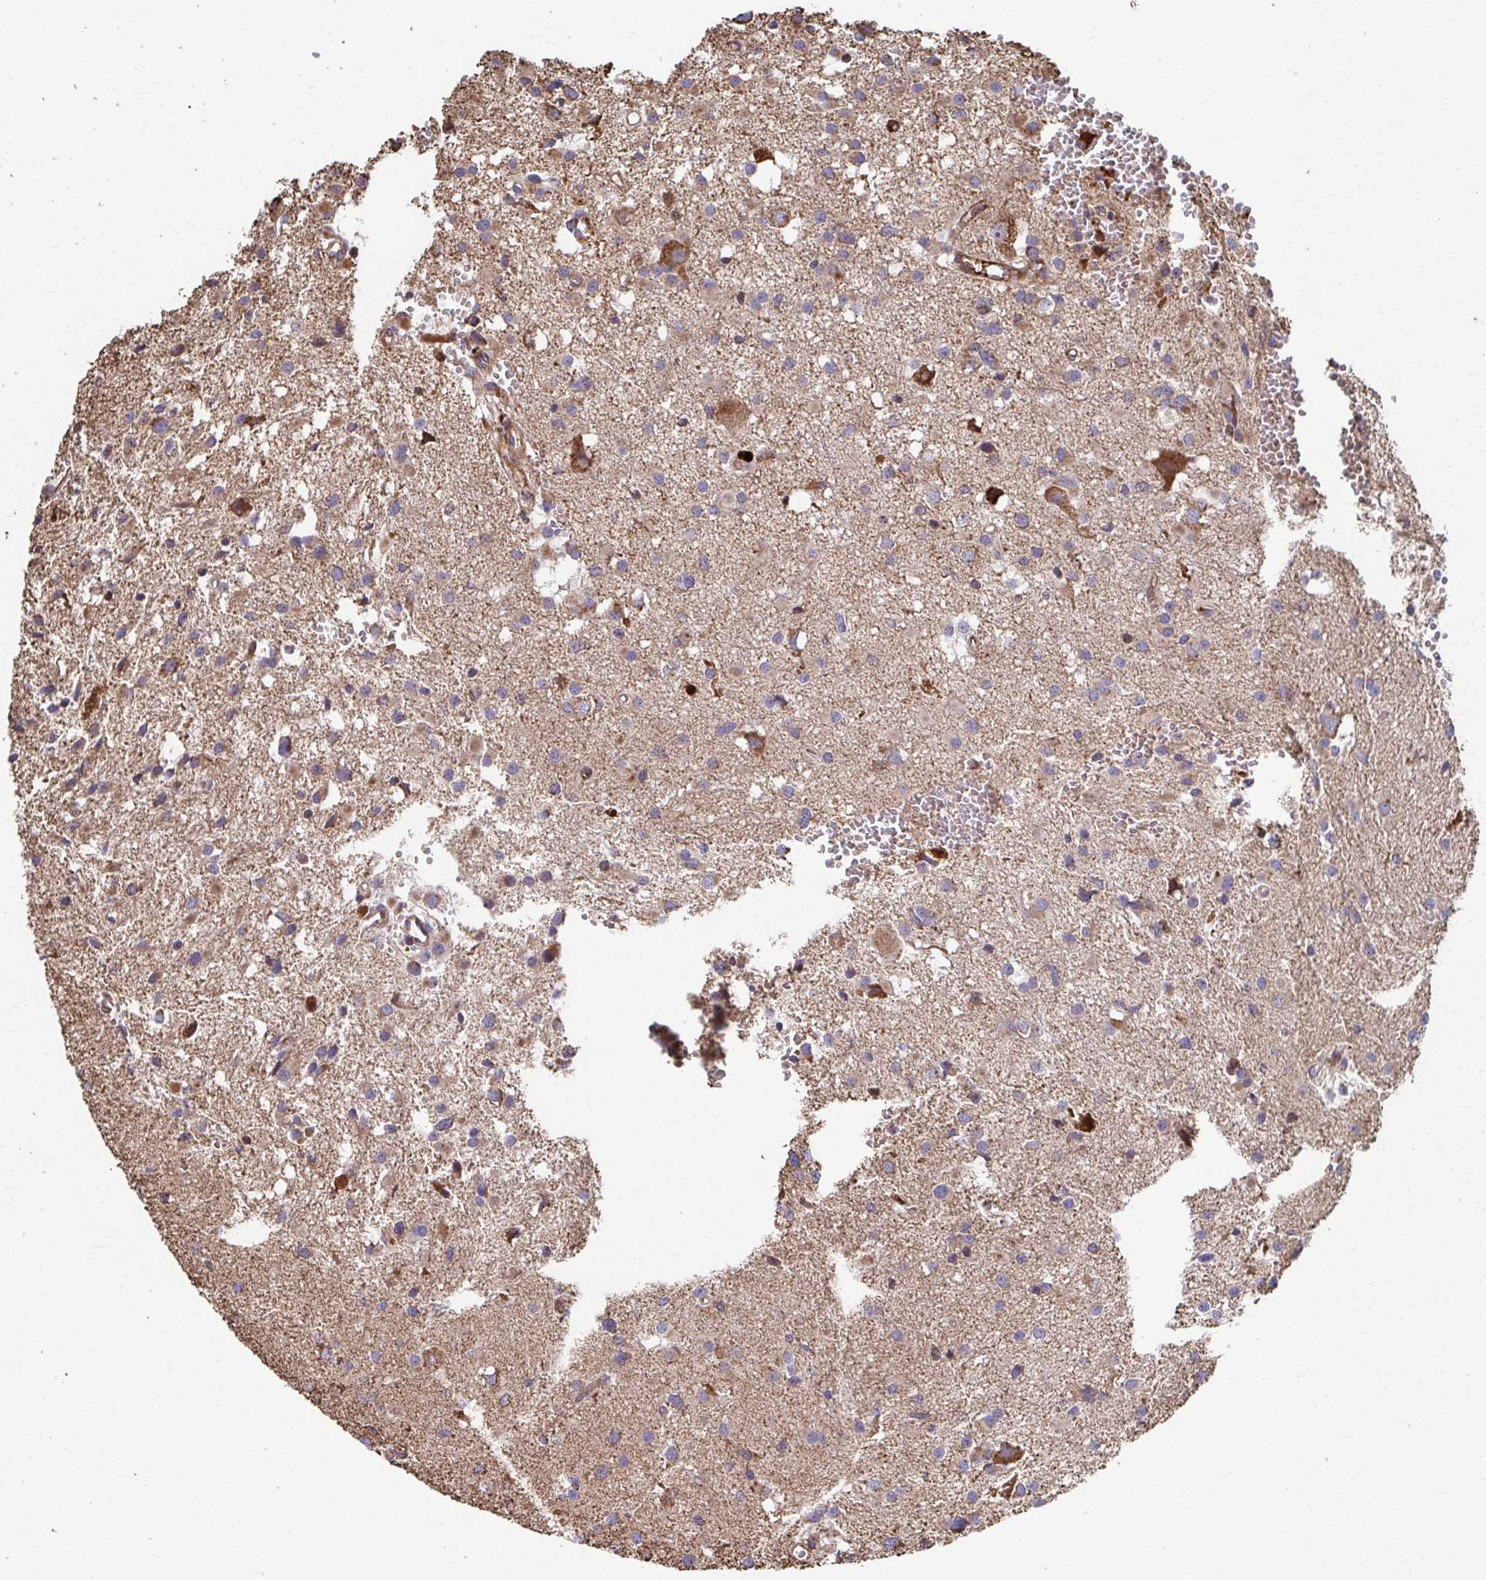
{"staining": {"intensity": "moderate", "quantity": "25%-75%", "location": "cytoplasmic/membranous"}, "tissue": "glioma", "cell_type": "Tumor cells", "image_type": "cancer", "snomed": [{"axis": "morphology", "description": "Glioma, malignant, High grade"}, {"axis": "topography", "description": "Brain"}], "caption": "High-power microscopy captured an immunohistochemistry (IHC) histopathology image of glioma, revealing moderate cytoplasmic/membranous expression in about 25%-75% of tumor cells.", "gene": "SAT1", "patient": {"sex": "male", "age": 54}}